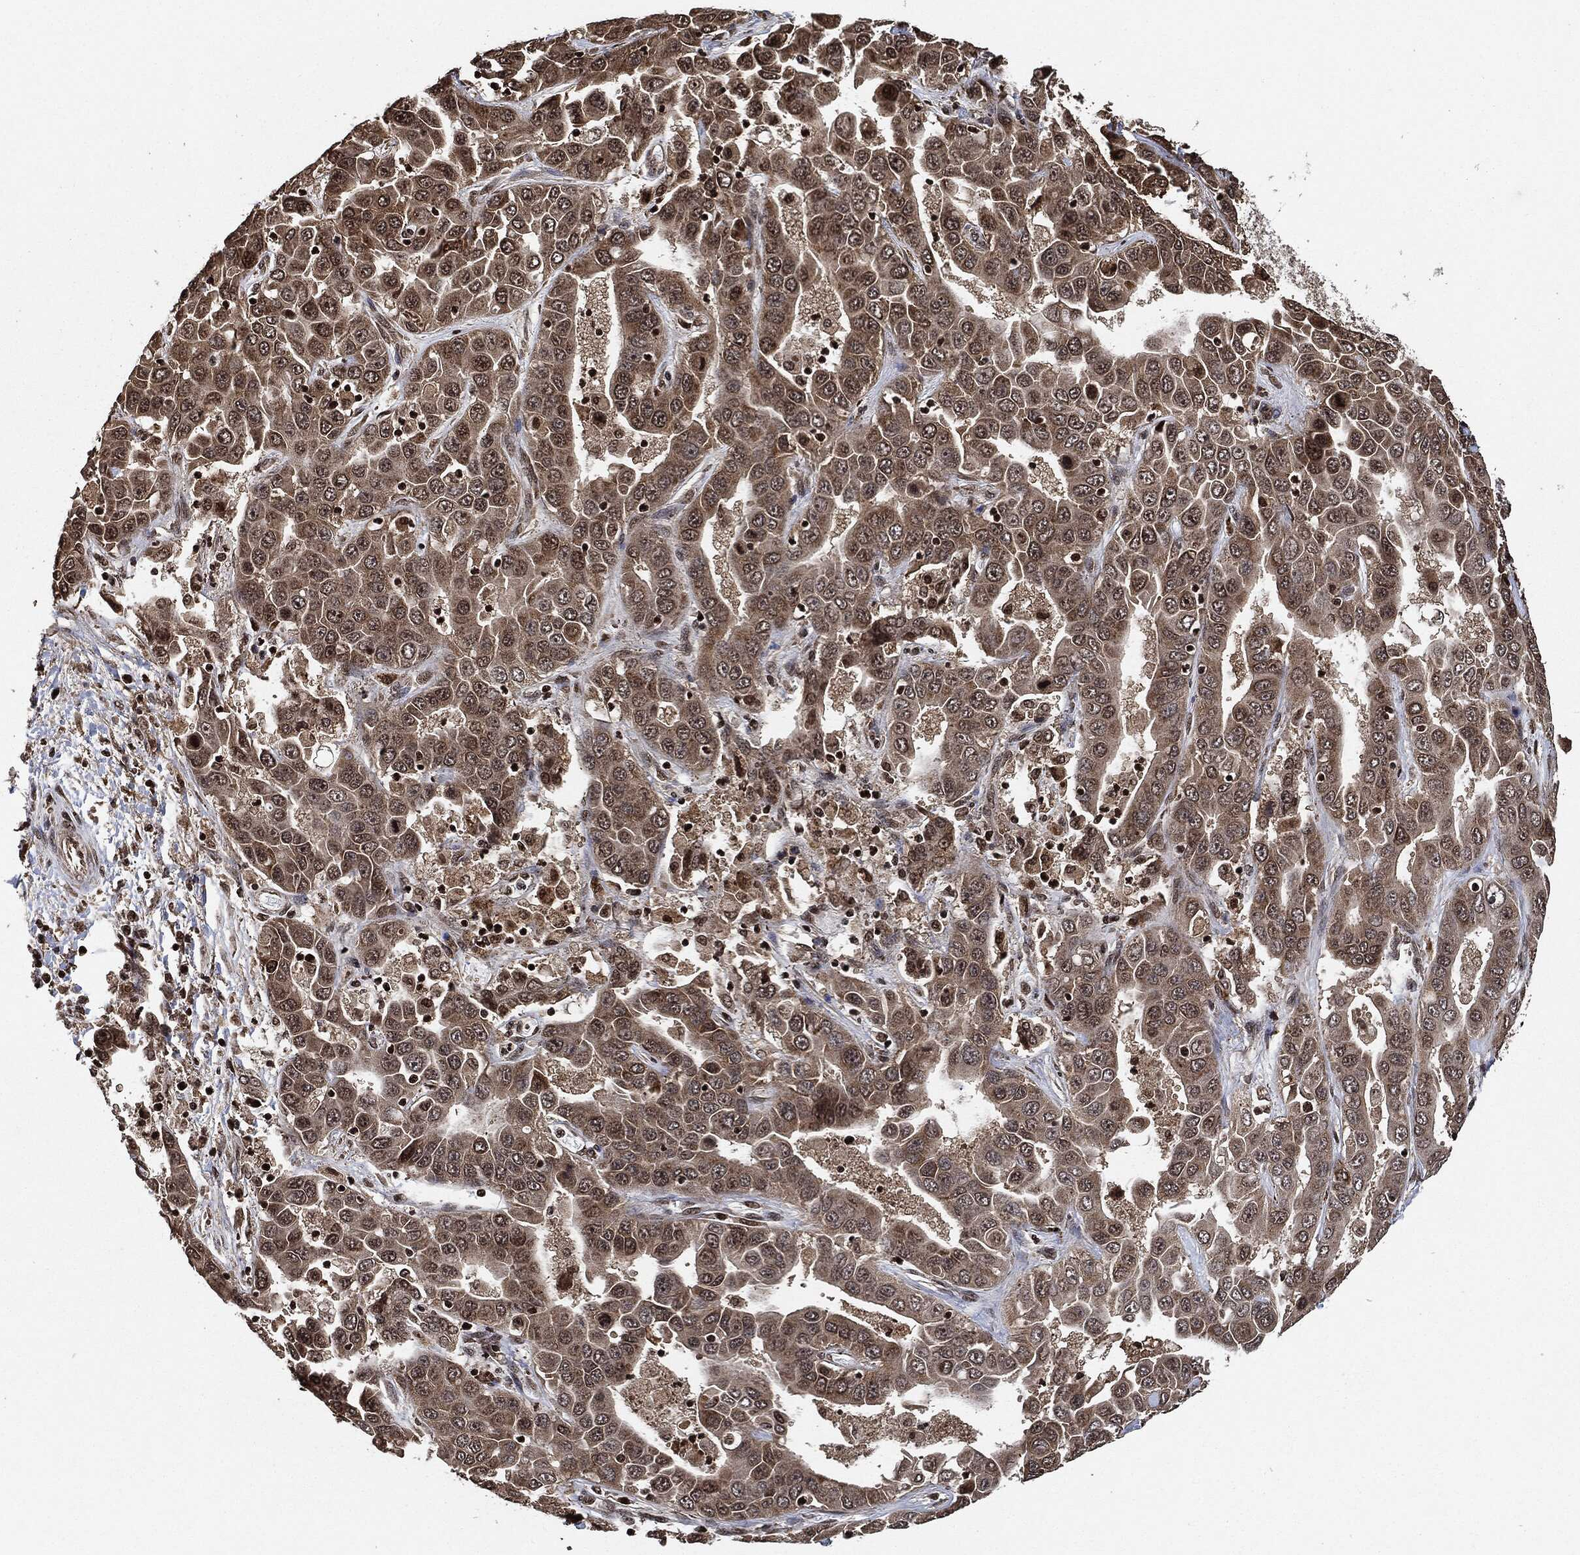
{"staining": {"intensity": "weak", "quantity": "25%-75%", "location": "cytoplasmic/membranous"}, "tissue": "liver cancer", "cell_type": "Tumor cells", "image_type": "cancer", "snomed": [{"axis": "morphology", "description": "Cholangiocarcinoma"}, {"axis": "topography", "description": "Liver"}], "caption": "Immunohistochemical staining of liver cholangiocarcinoma demonstrates weak cytoplasmic/membranous protein staining in about 25%-75% of tumor cells. (DAB = brown stain, brightfield microscopy at high magnification).", "gene": "PDK1", "patient": {"sex": "female", "age": 52}}